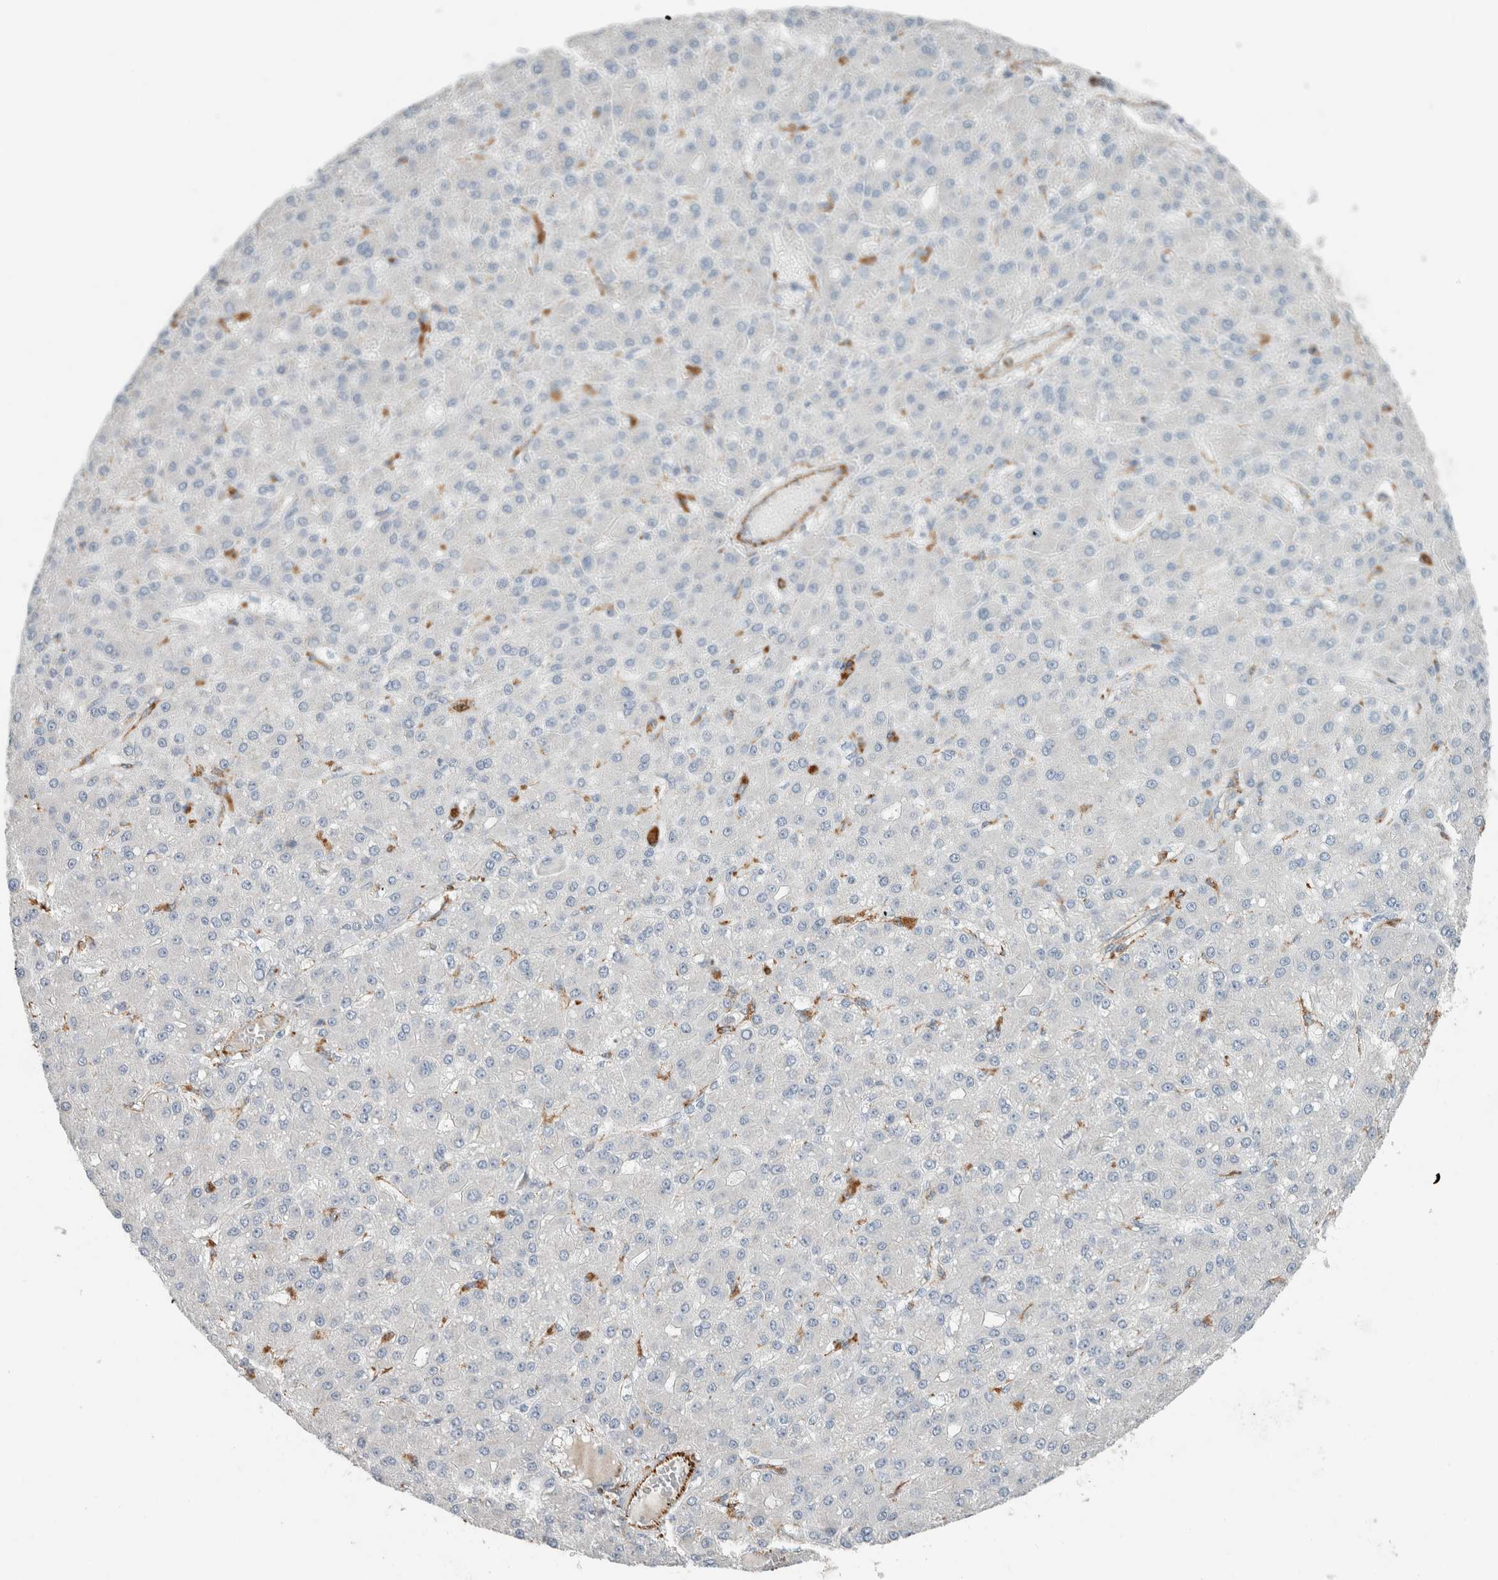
{"staining": {"intensity": "negative", "quantity": "none", "location": "none"}, "tissue": "liver cancer", "cell_type": "Tumor cells", "image_type": "cancer", "snomed": [{"axis": "morphology", "description": "Carcinoma, Hepatocellular, NOS"}, {"axis": "topography", "description": "Liver"}], "caption": "A photomicrograph of hepatocellular carcinoma (liver) stained for a protein exhibits no brown staining in tumor cells.", "gene": "LY86", "patient": {"sex": "male", "age": 67}}